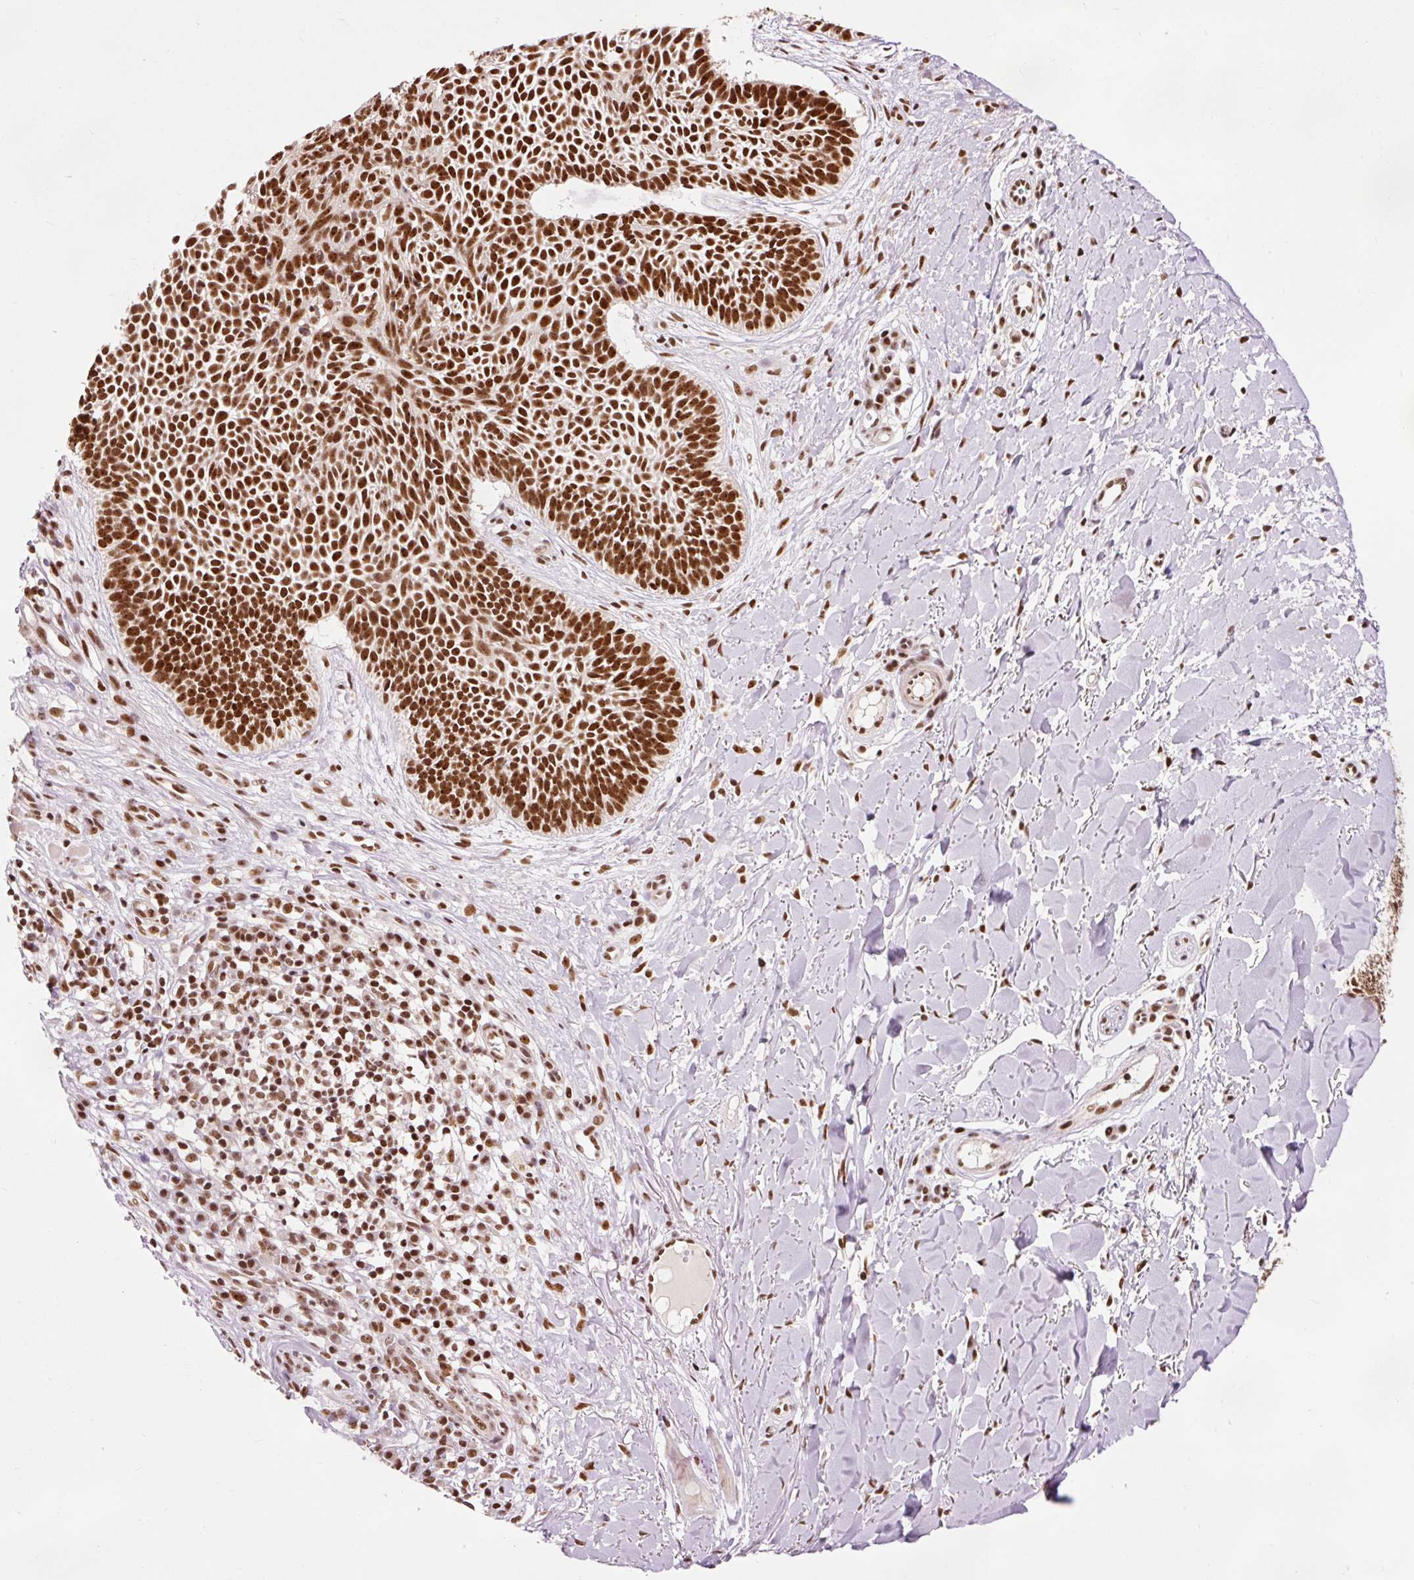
{"staining": {"intensity": "strong", "quantity": ">75%", "location": "nuclear"}, "tissue": "skin cancer", "cell_type": "Tumor cells", "image_type": "cancer", "snomed": [{"axis": "morphology", "description": "Basal cell carcinoma"}, {"axis": "topography", "description": "Skin"}], "caption": "Protein expression analysis of basal cell carcinoma (skin) demonstrates strong nuclear staining in approximately >75% of tumor cells. Using DAB (brown) and hematoxylin (blue) stains, captured at high magnification using brightfield microscopy.", "gene": "ZBTB44", "patient": {"sex": "male", "age": 49}}